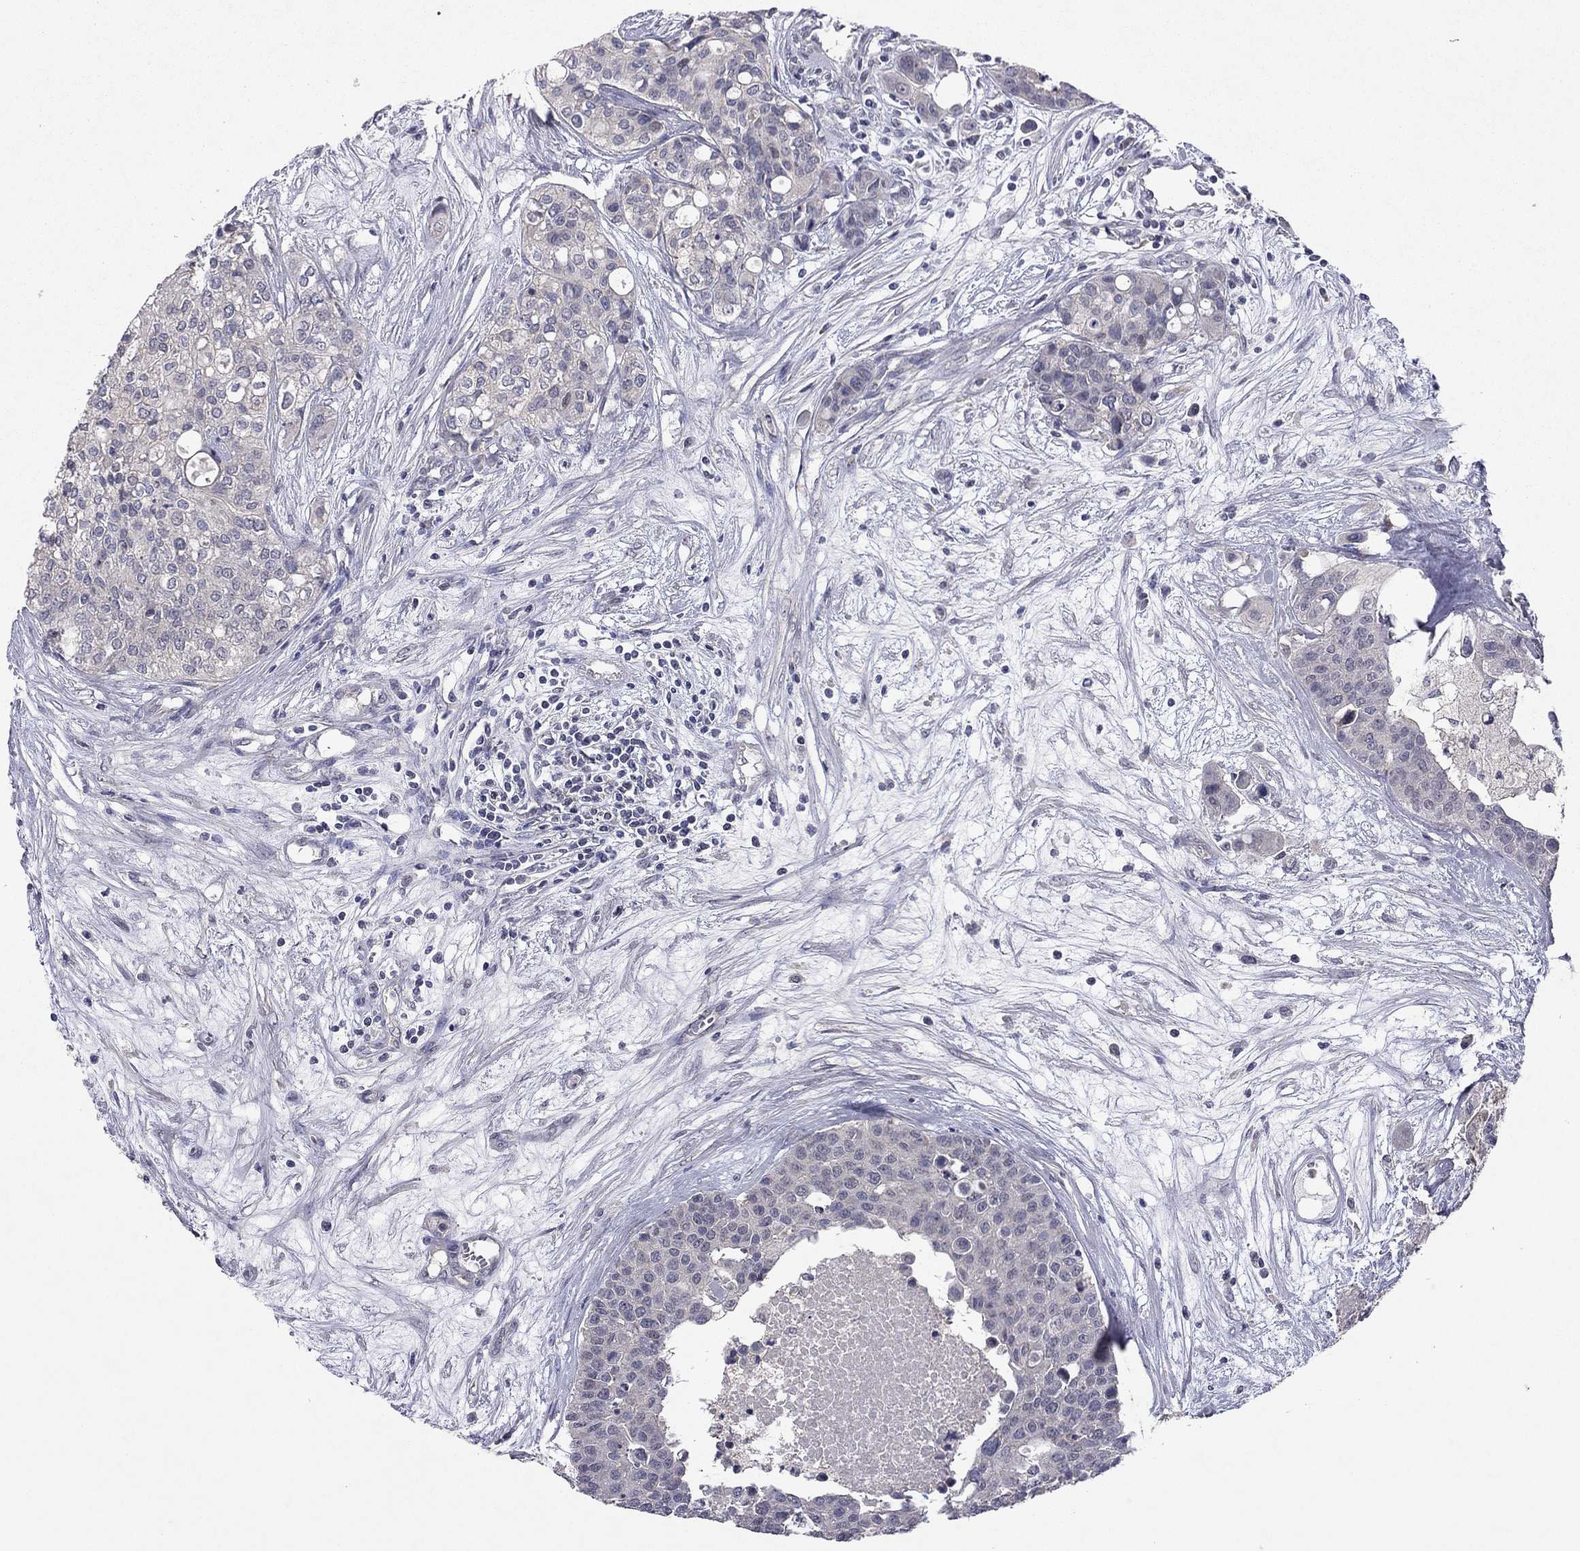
{"staining": {"intensity": "negative", "quantity": "none", "location": "none"}, "tissue": "carcinoid", "cell_type": "Tumor cells", "image_type": "cancer", "snomed": [{"axis": "morphology", "description": "Carcinoid, malignant, NOS"}, {"axis": "topography", "description": "Colon"}], "caption": "Carcinoid stained for a protein using immunohistochemistry (IHC) exhibits no staining tumor cells.", "gene": "ESR2", "patient": {"sex": "male", "age": 81}}